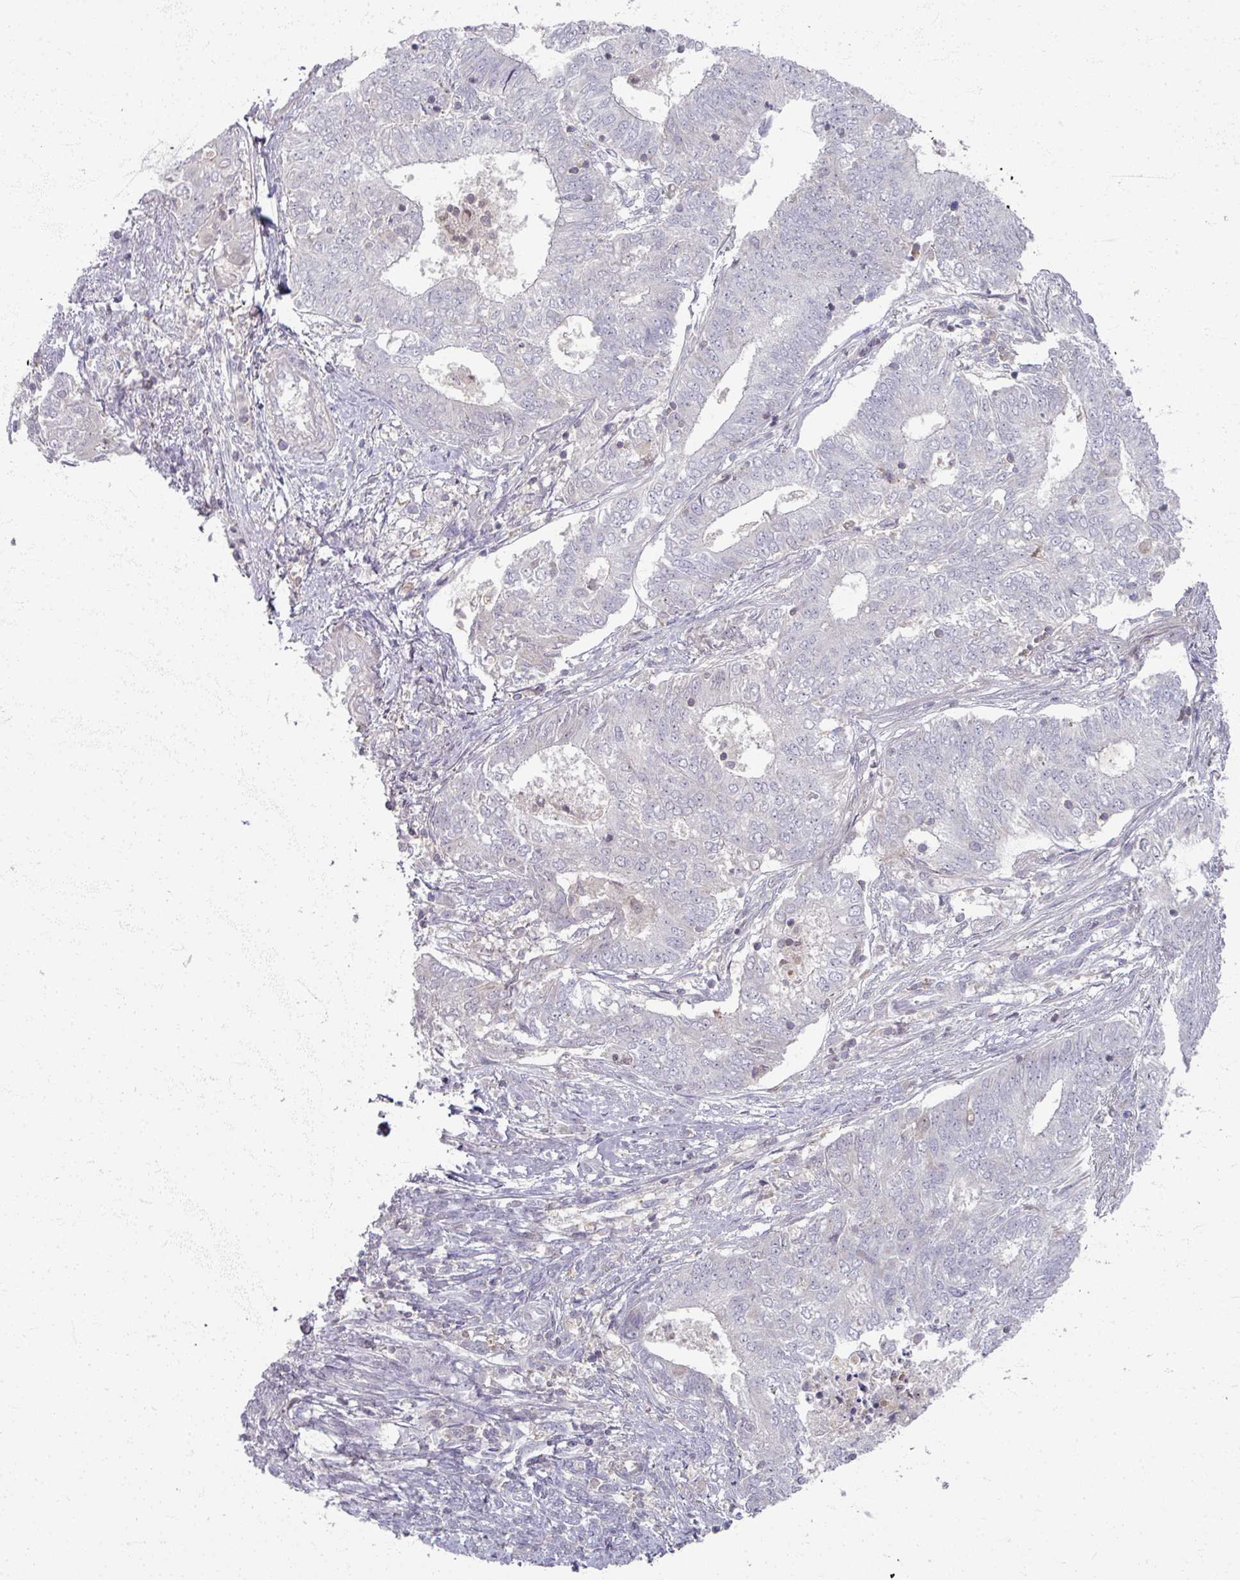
{"staining": {"intensity": "negative", "quantity": "none", "location": "none"}, "tissue": "endometrial cancer", "cell_type": "Tumor cells", "image_type": "cancer", "snomed": [{"axis": "morphology", "description": "Adenocarcinoma, NOS"}, {"axis": "topography", "description": "Endometrium"}], "caption": "Immunohistochemistry (IHC) micrograph of adenocarcinoma (endometrial) stained for a protein (brown), which exhibits no positivity in tumor cells.", "gene": "TTLL7", "patient": {"sex": "female", "age": 62}}